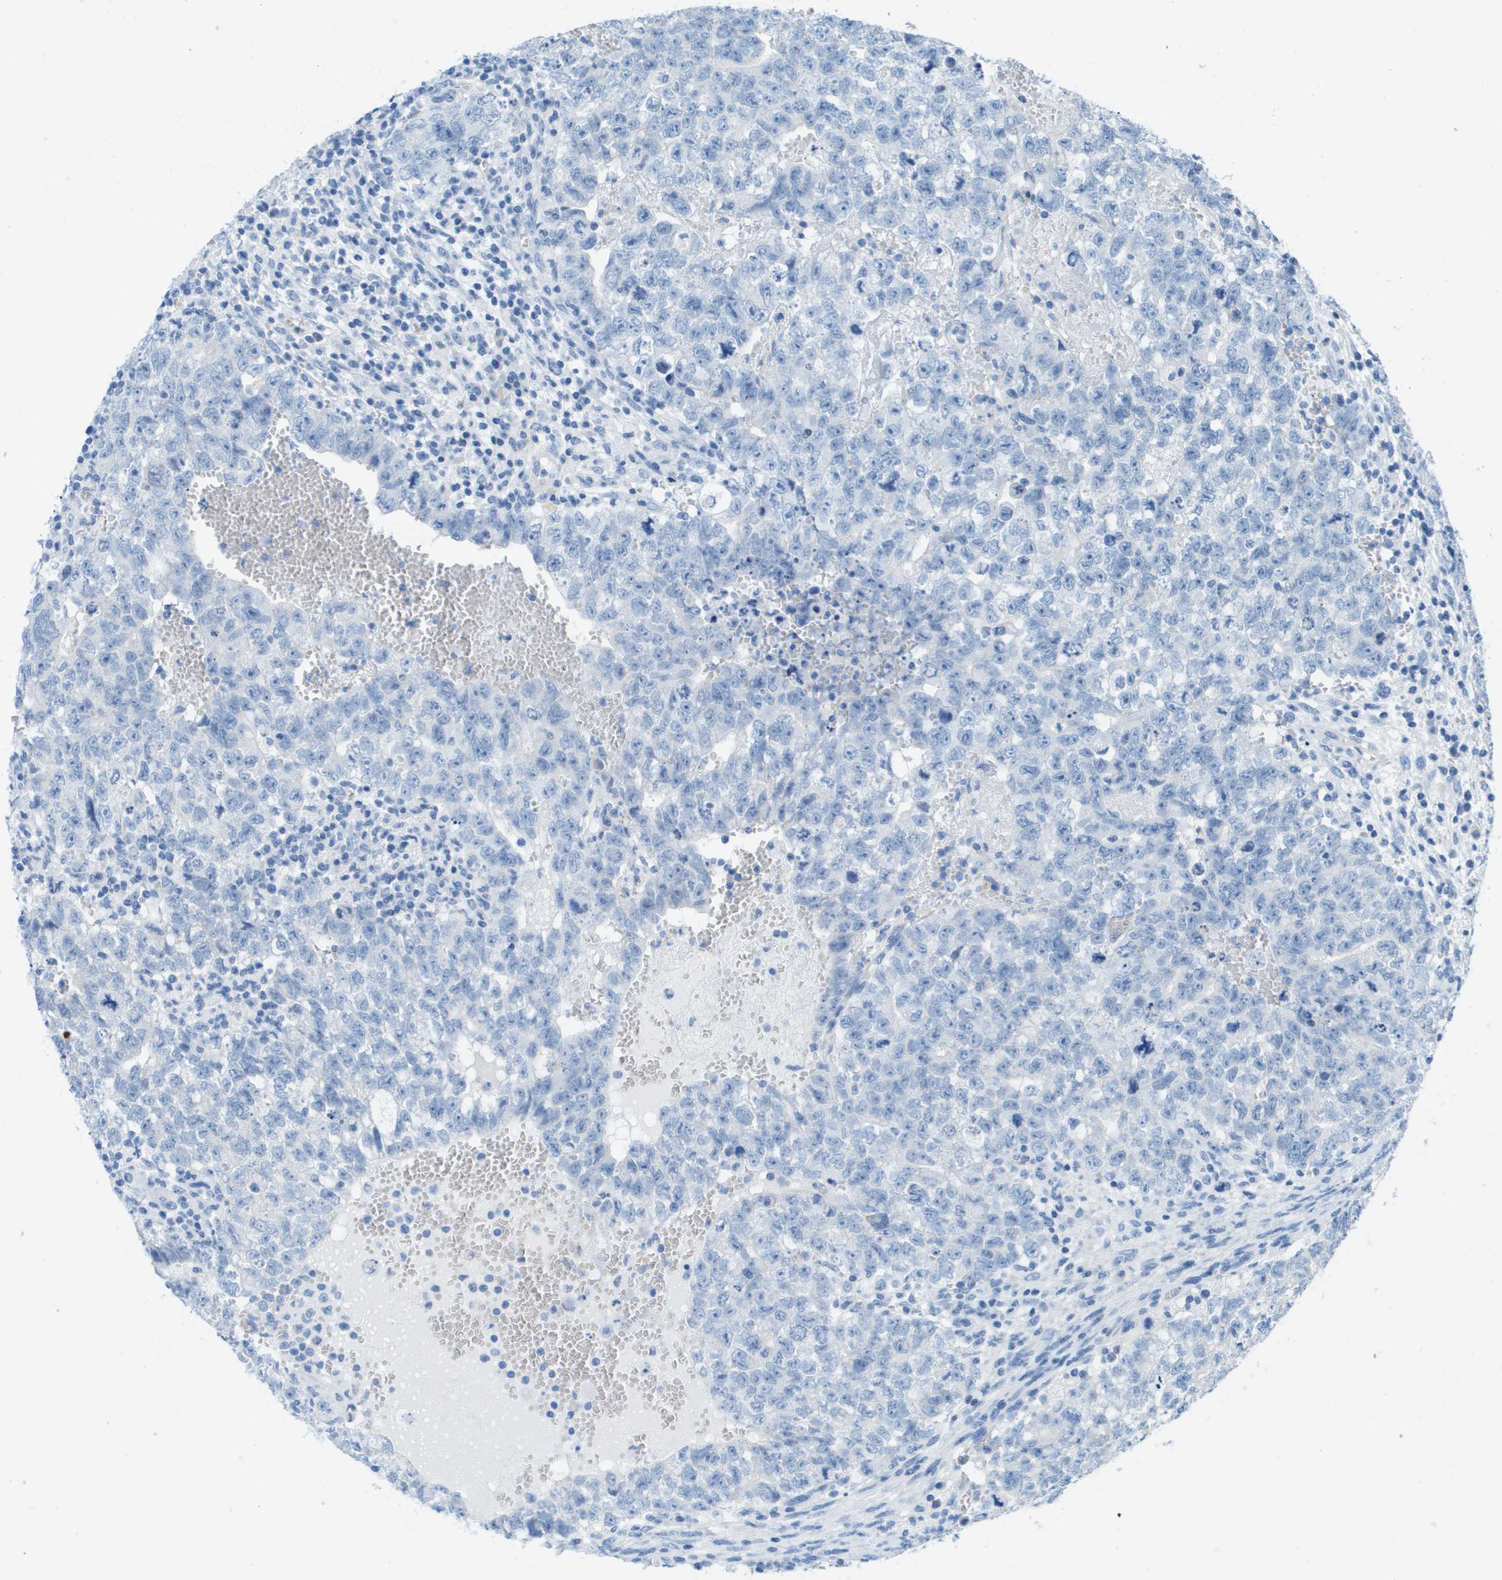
{"staining": {"intensity": "negative", "quantity": "none", "location": "none"}, "tissue": "testis cancer", "cell_type": "Tumor cells", "image_type": "cancer", "snomed": [{"axis": "morphology", "description": "Seminoma, NOS"}, {"axis": "morphology", "description": "Carcinoma, Embryonal, NOS"}, {"axis": "topography", "description": "Testis"}], "caption": "Protein analysis of testis cancer shows no significant expression in tumor cells.", "gene": "CD46", "patient": {"sex": "male", "age": 38}}